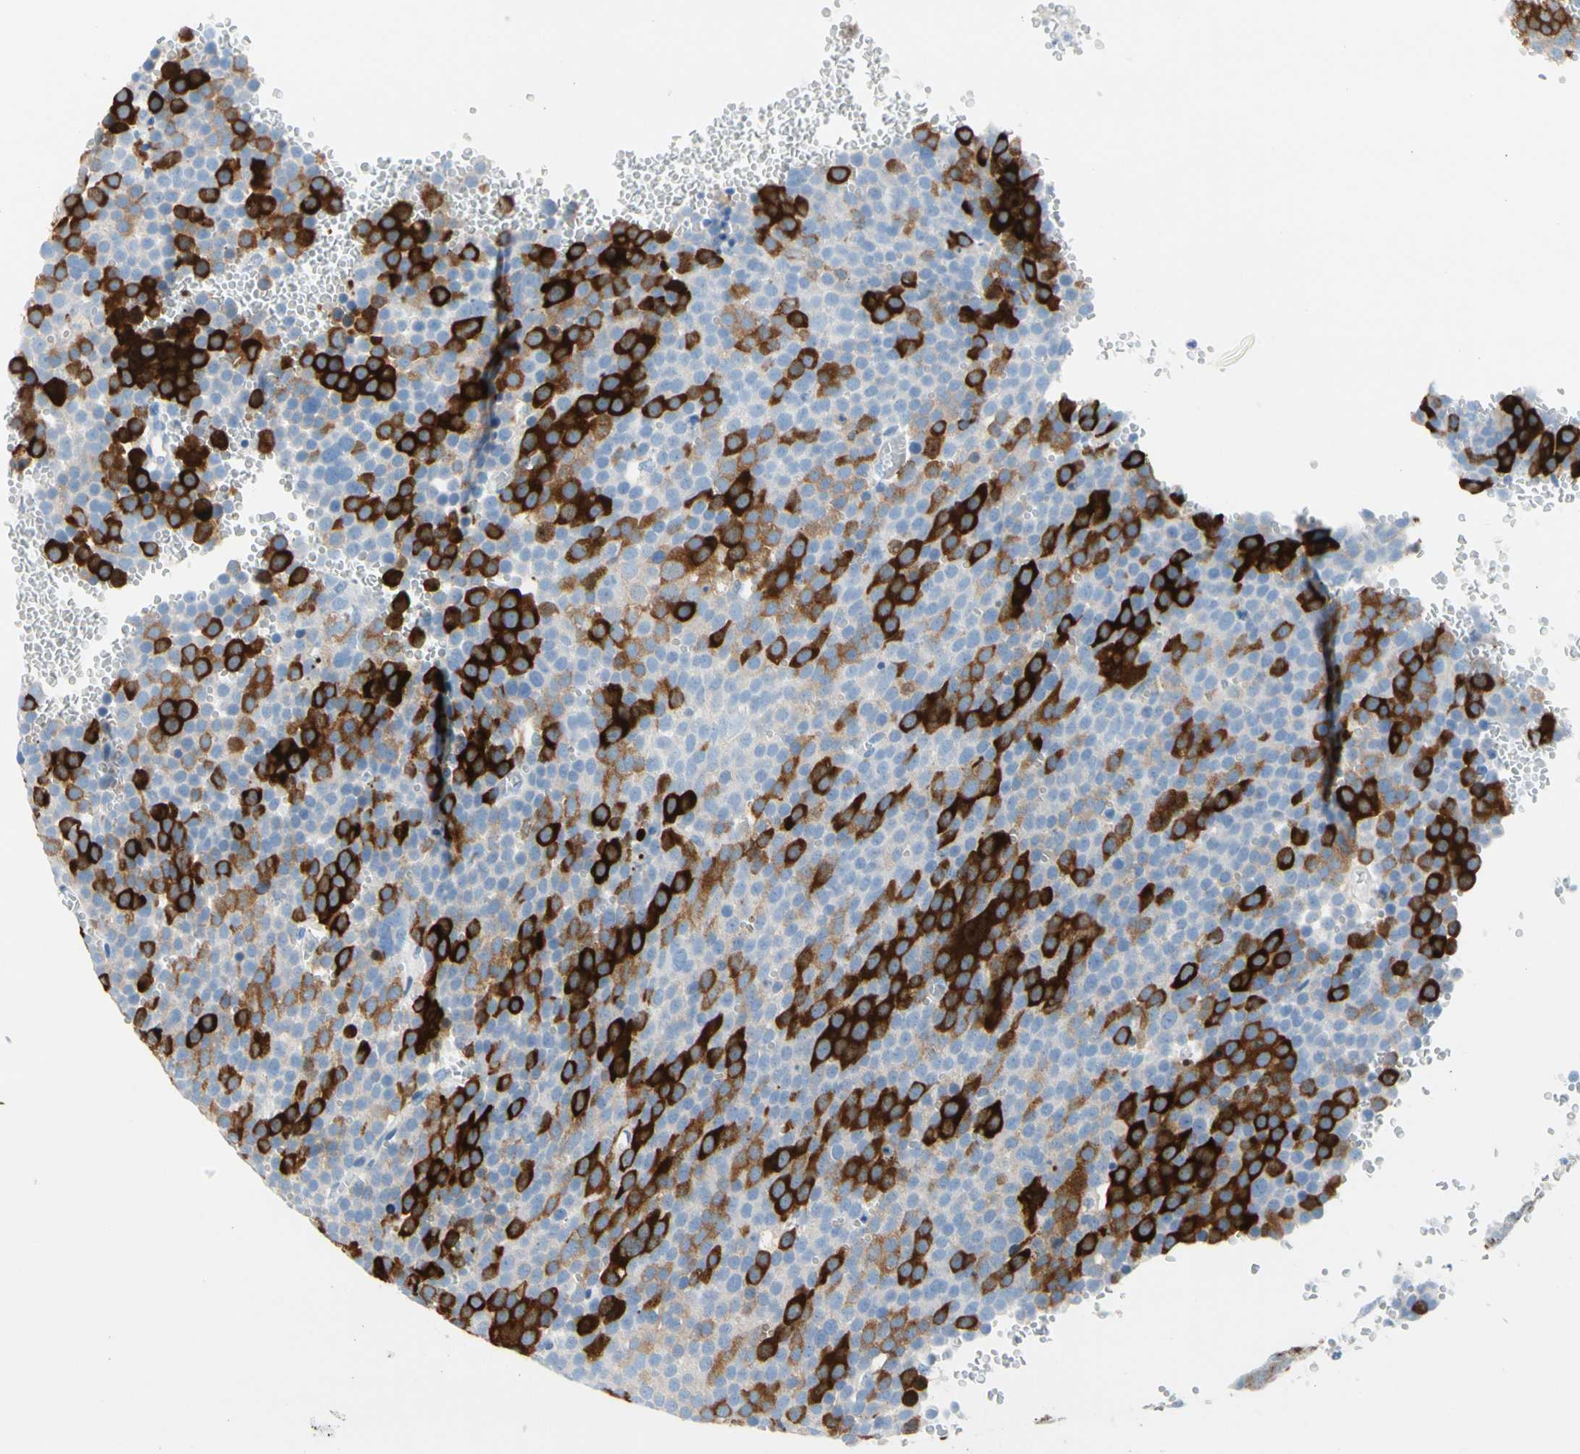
{"staining": {"intensity": "strong", "quantity": "25%-75%", "location": "cytoplasmic/membranous"}, "tissue": "testis cancer", "cell_type": "Tumor cells", "image_type": "cancer", "snomed": [{"axis": "morphology", "description": "Seminoma, NOS"}, {"axis": "topography", "description": "Testis"}], "caption": "The image reveals a brown stain indicating the presence of a protein in the cytoplasmic/membranous of tumor cells in testis cancer. The protein of interest is shown in brown color, while the nuclei are stained blue.", "gene": "TACC3", "patient": {"sex": "male", "age": 71}}